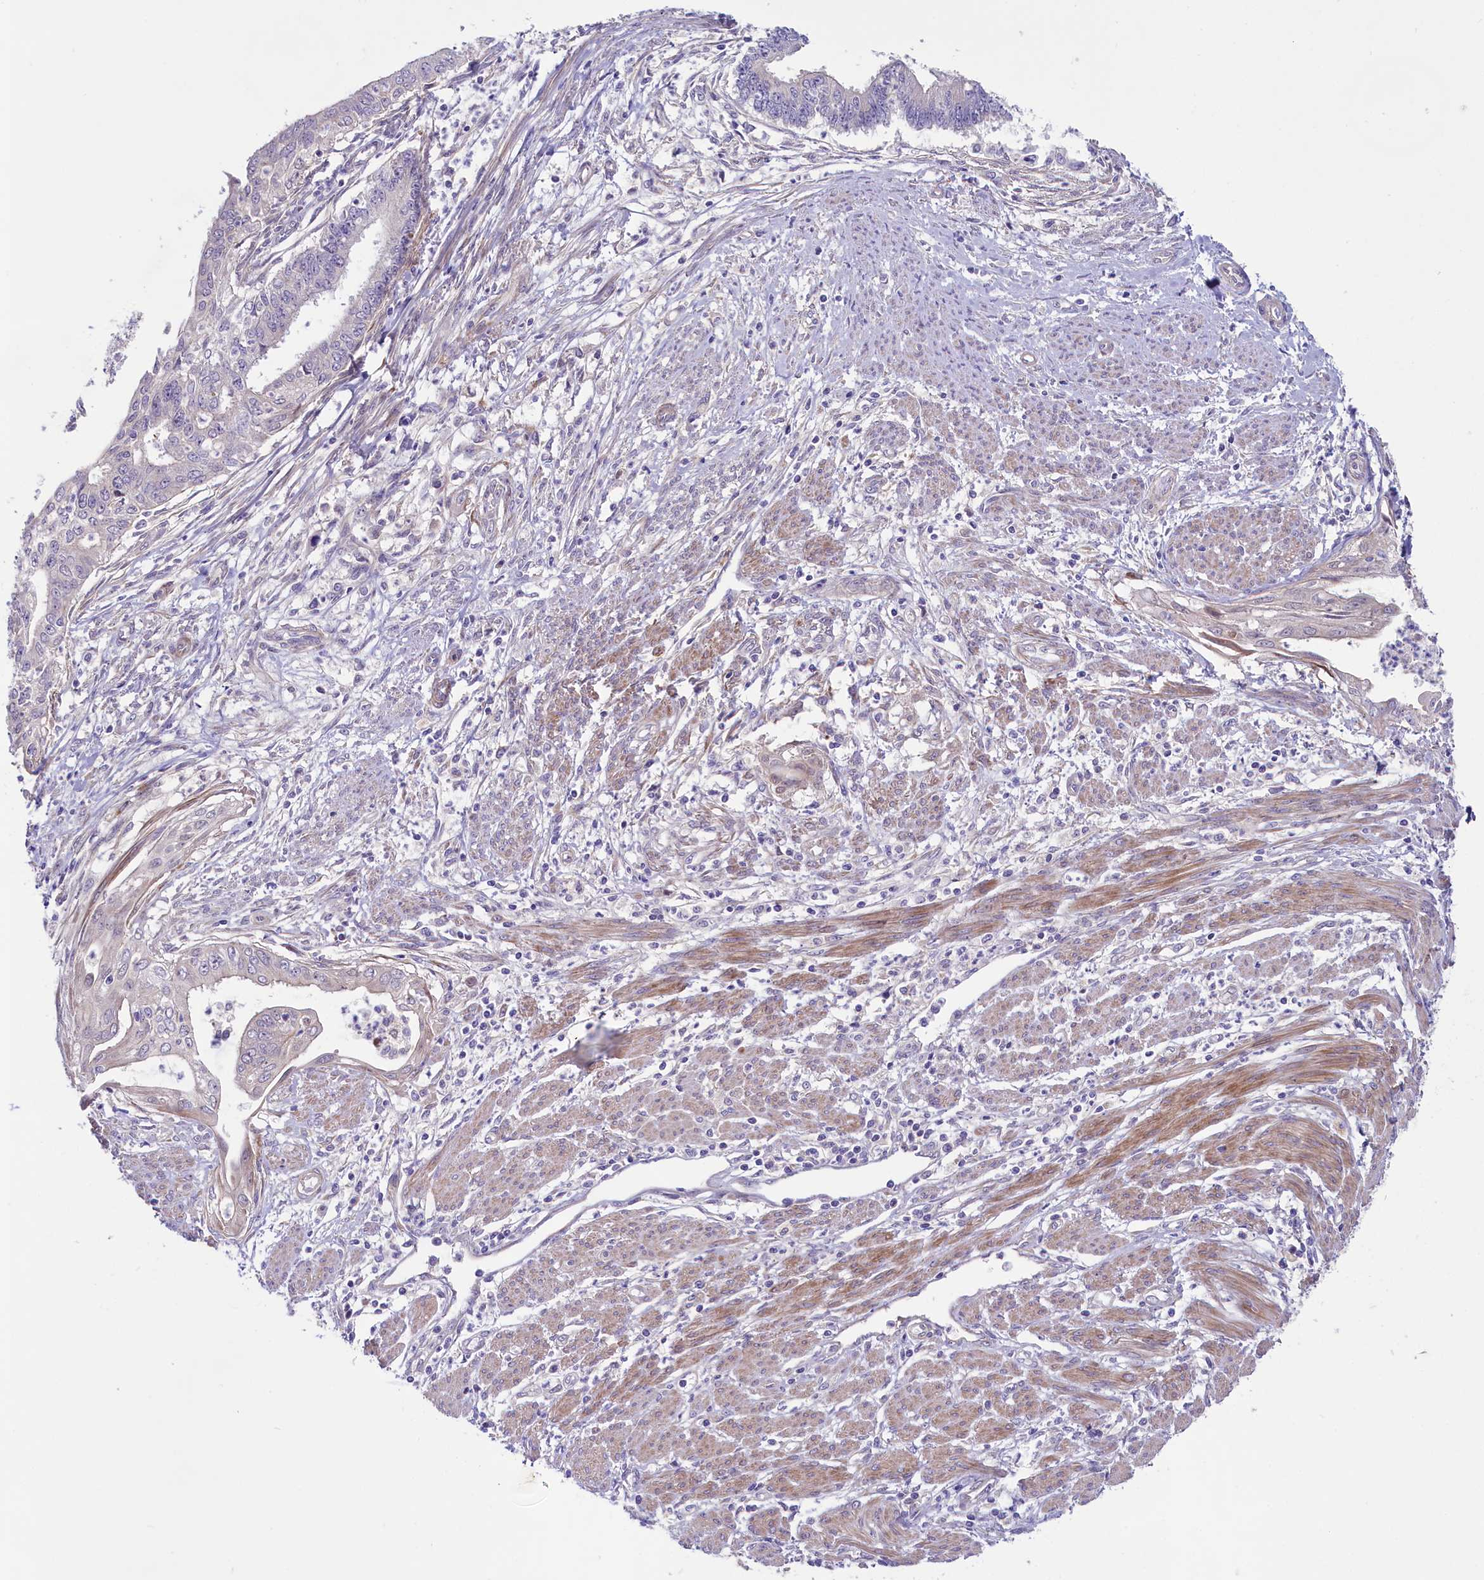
{"staining": {"intensity": "negative", "quantity": "none", "location": "none"}, "tissue": "endometrial cancer", "cell_type": "Tumor cells", "image_type": "cancer", "snomed": [{"axis": "morphology", "description": "Adenocarcinoma, NOS"}, {"axis": "topography", "description": "Endometrium"}], "caption": "A photomicrograph of human adenocarcinoma (endometrial) is negative for staining in tumor cells.", "gene": "COG8", "patient": {"sex": "female", "age": 73}}